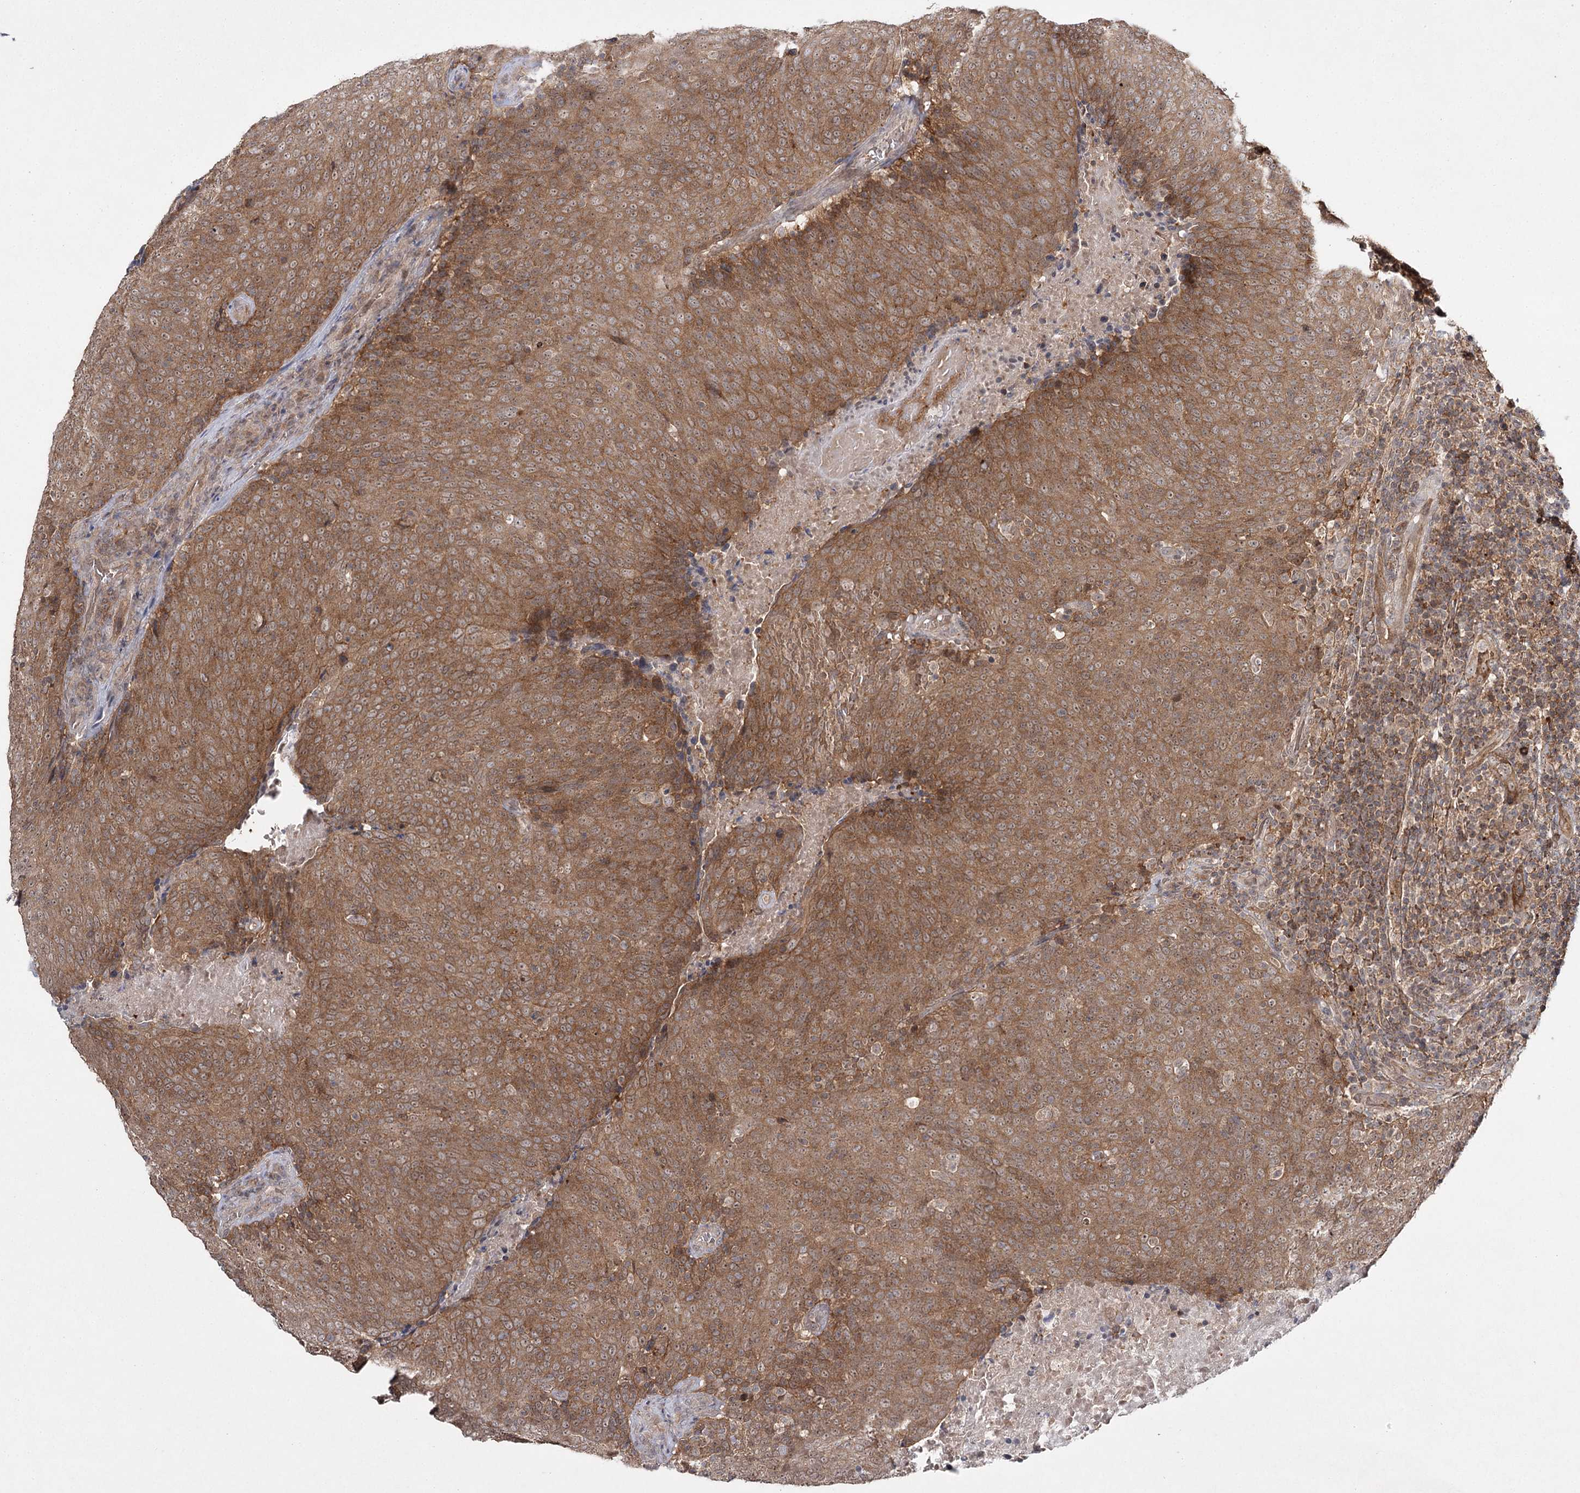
{"staining": {"intensity": "moderate", "quantity": ">75%", "location": "cytoplasmic/membranous"}, "tissue": "head and neck cancer", "cell_type": "Tumor cells", "image_type": "cancer", "snomed": [{"axis": "morphology", "description": "Squamous cell carcinoma, NOS"}, {"axis": "morphology", "description": "Squamous cell carcinoma, metastatic, NOS"}, {"axis": "topography", "description": "Lymph node"}, {"axis": "topography", "description": "Head-Neck"}], "caption": "Immunohistochemistry of human head and neck squamous cell carcinoma exhibits medium levels of moderate cytoplasmic/membranous staining in approximately >75% of tumor cells.", "gene": "WDR44", "patient": {"sex": "male", "age": 62}}